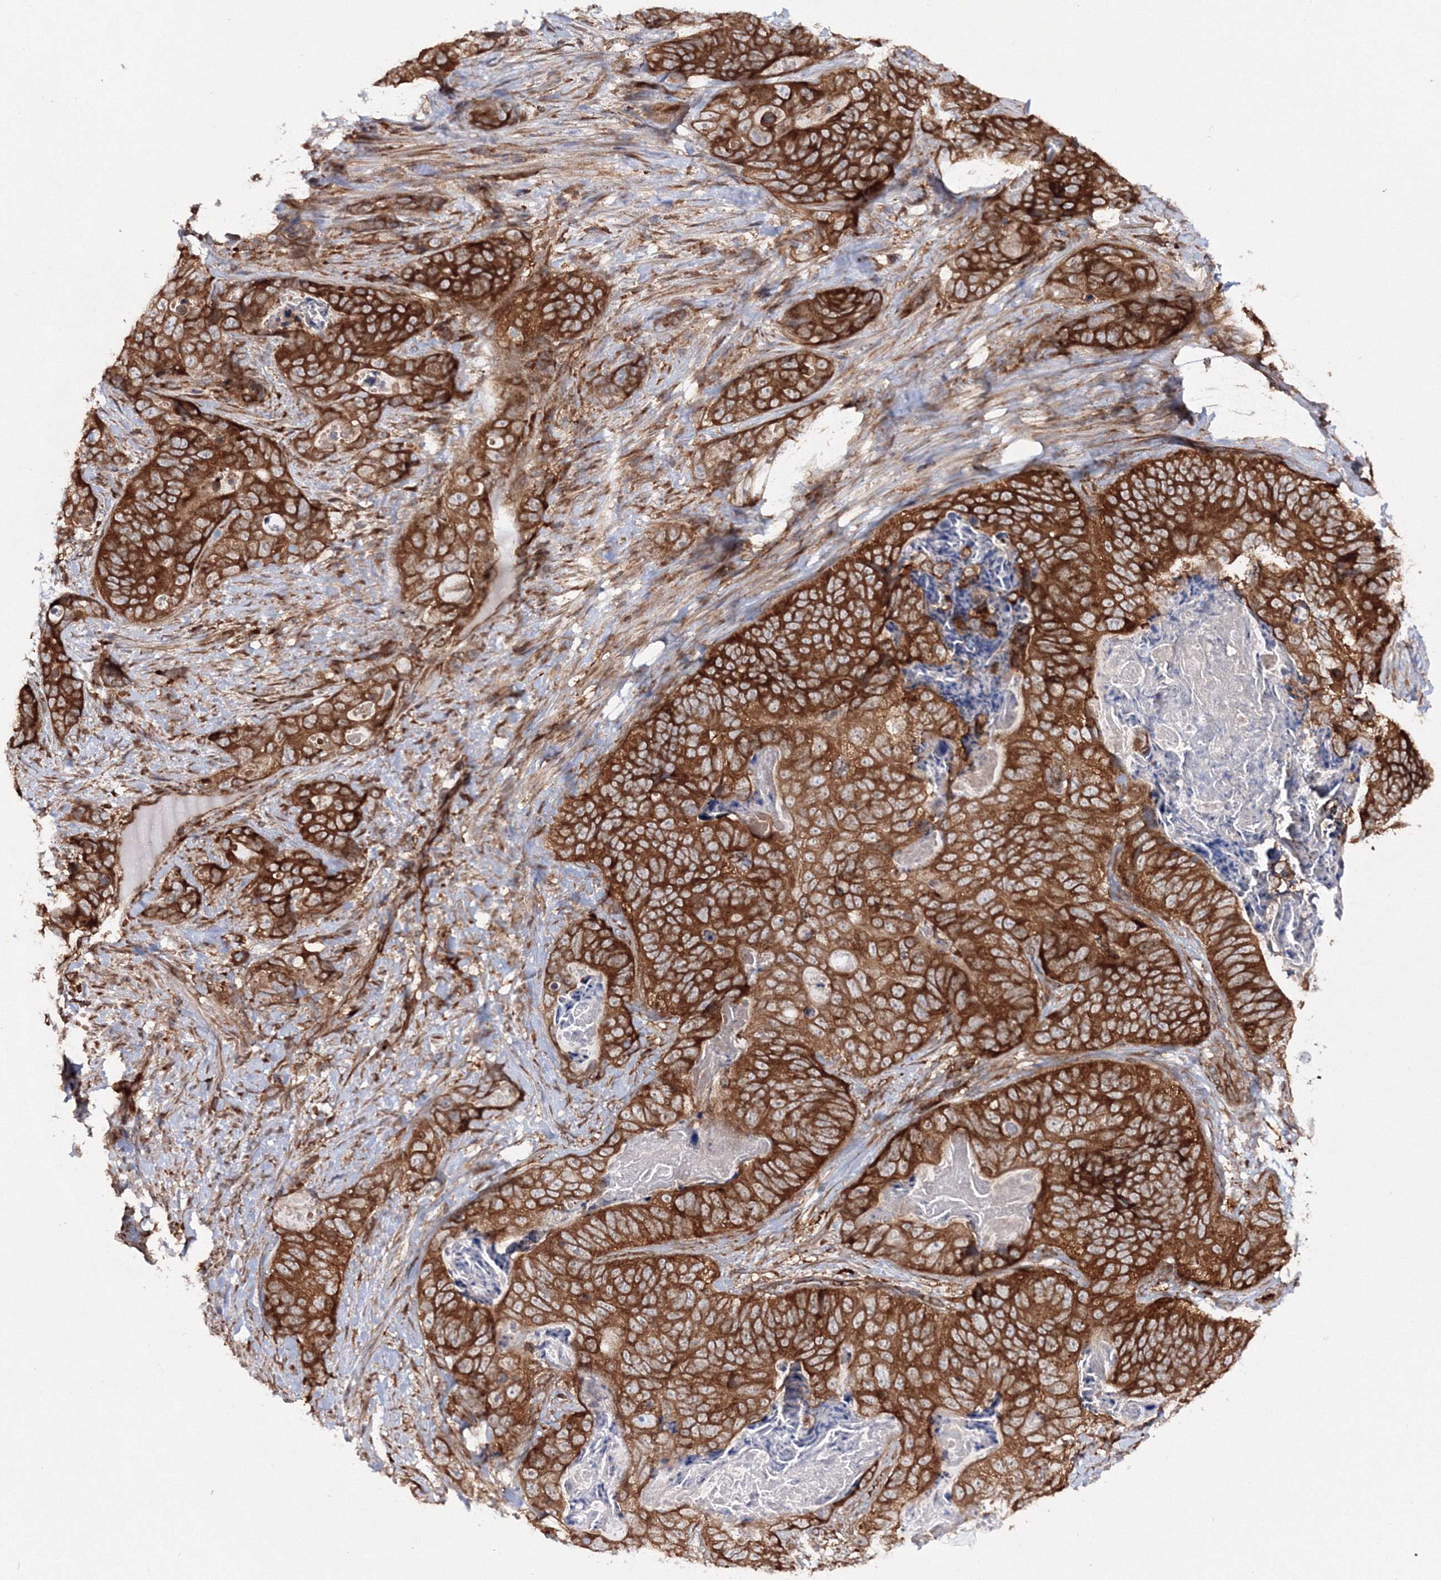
{"staining": {"intensity": "strong", "quantity": ">75%", "location": "cytoplasmic/membranous"}, "tissue": "stomach cancer", "cell_type": "Tumor cells", "image_type": "cancer", "snomed": [{"axis": "morphology", "description": "Normal tissue, NOS"}, {"axis": "morphology", "description": "Adenocarcinoma, NOS"}, {"axis": "topography", "description": "Stomach"}], "caption": "Immunohistochemistry (IHC) (DAB) staining of human stomach adenocarcinoma demonstrates strong cytoplasmic/membranous protein staining in about >75% of tumor cells.", "gene": "HARS1", "patient": {"sex": "female", "age": 89}}